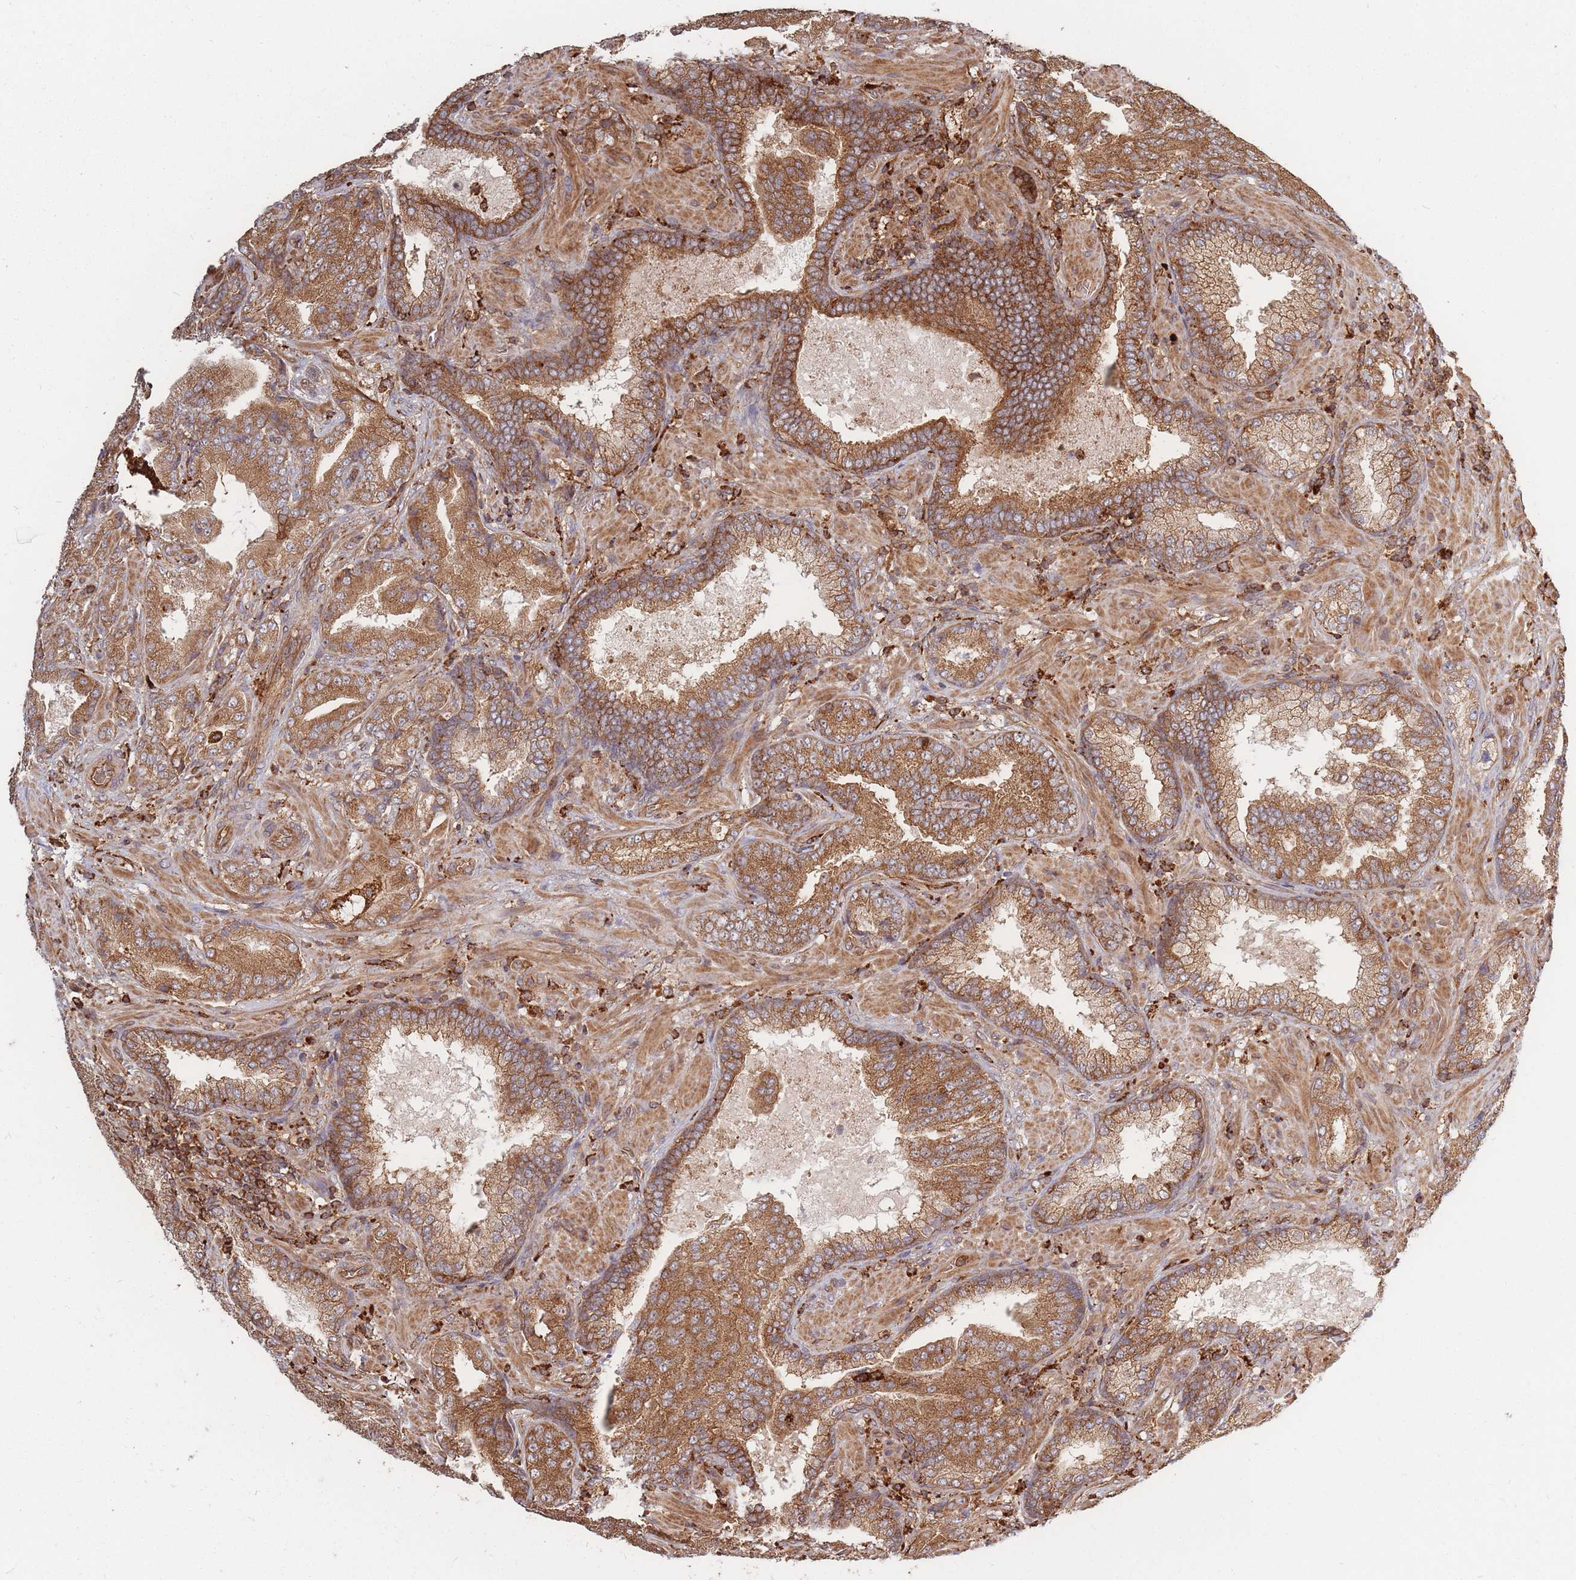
{"staining": {"intensity": "moderate", "quantity": ">75%", "location": "cytoplasmic/membranous"}, "tissue": "prostate cancer", "cell_type": "Tumor cells", "image_type": "cancer", "snomed": [{"axis": "morphology", "description": "Adenocarcinoma, High grade"}, {"axis": "topography", "description": "Prostate"}], "caption": "The image exhibits immunohistochemical staining of prostate high-grade adenocarcinoma. There is moderate cytoplasmic/membranous staining is identified in about >75% of tumor cells.", "gene": "RASSF2", "patient": {"sex": "male", "age": 68}}